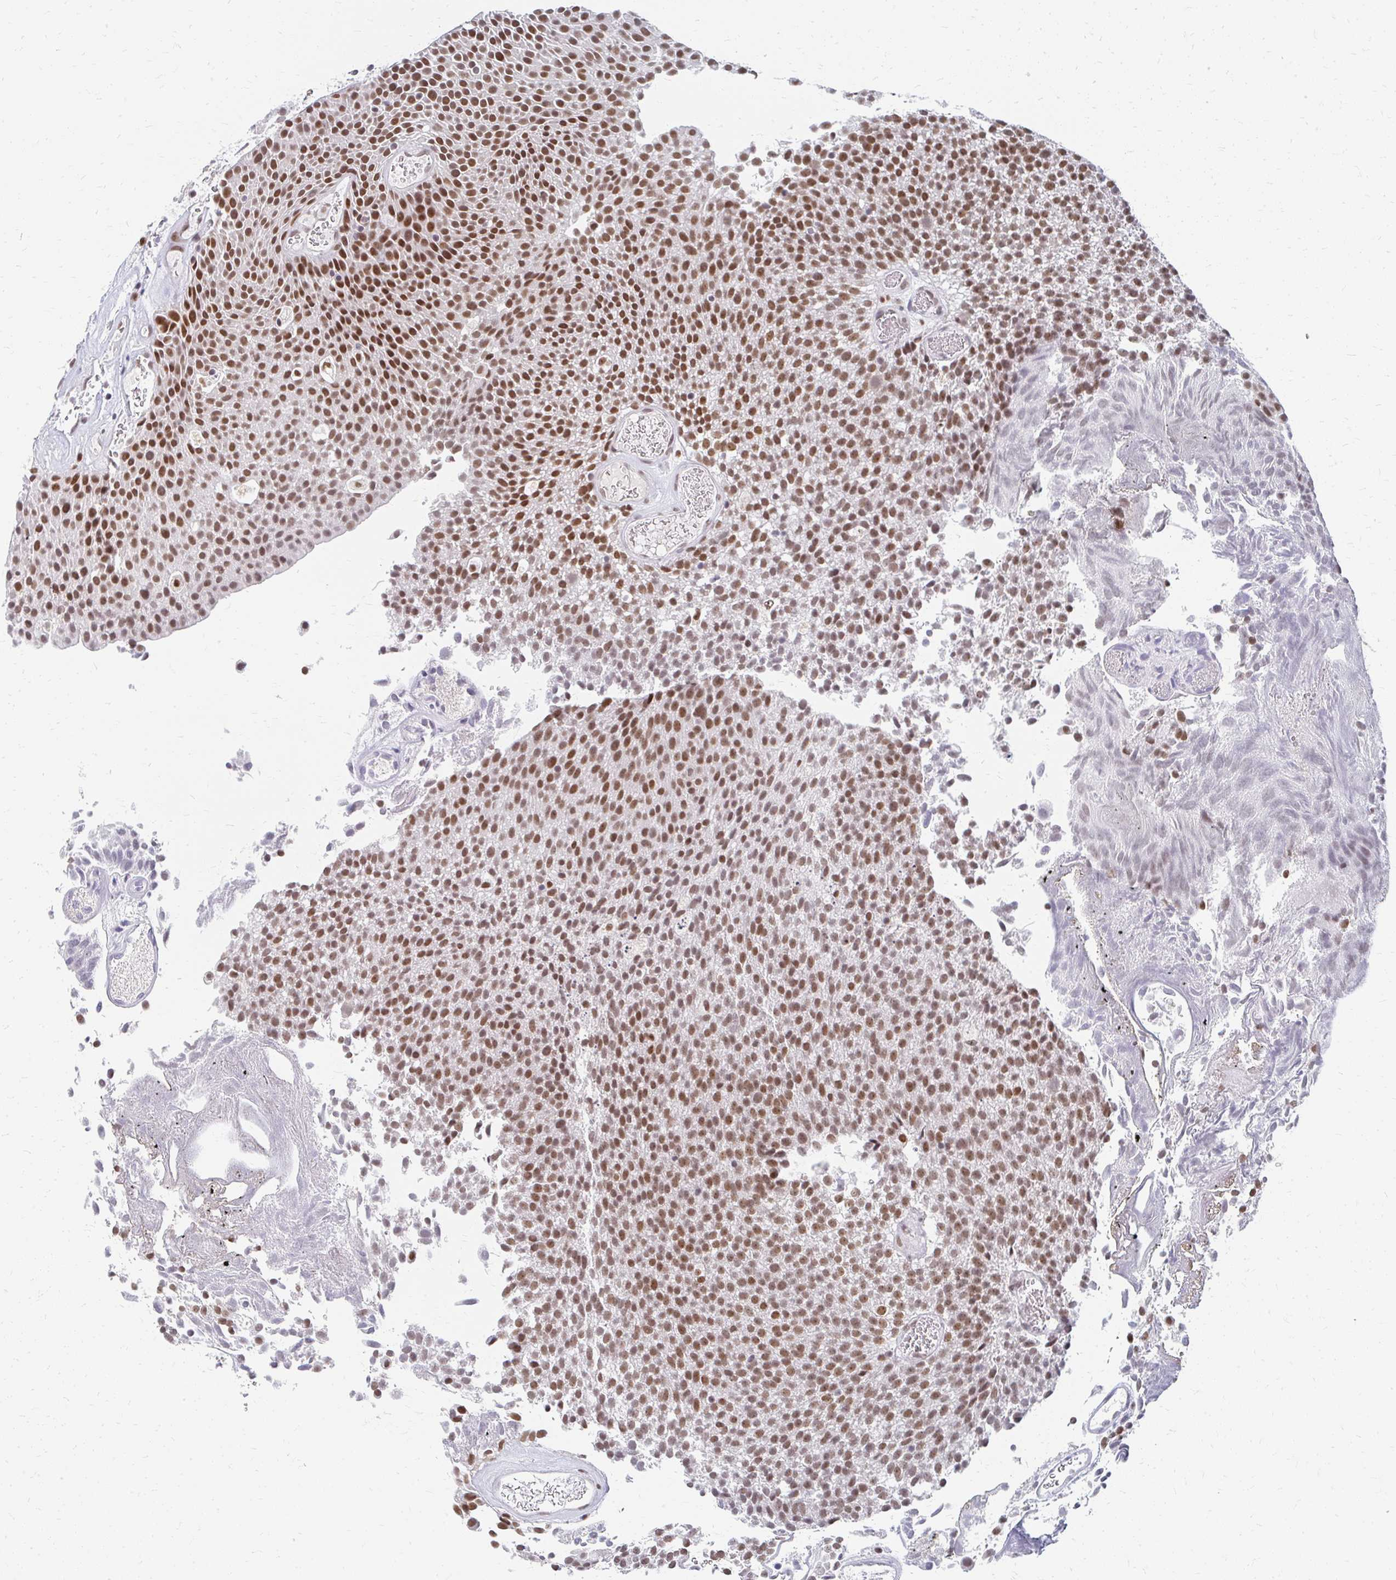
{"staining": {"intensity": "moderate", "quantity": ">75%", "location": "nuclear"}, "tissue": "urothelial cancer", "cell_type": "Tumor cells", "image_type": "cancer", "snomed": [{"axis": "morphology", "description": "Urothelial carcinoma, Low grade"}, {"axis": "topography", "description": "Urinary bladder"}], "caption": "Urothelial cancer tissue demonstrates moderate nuclear expression in about >75% of tumor cells The protein of interest is shown in brown color, while the nuclei are stained blue.", "gene": "GTF2H1", "patient": {"sex": "female", "age": 79}}